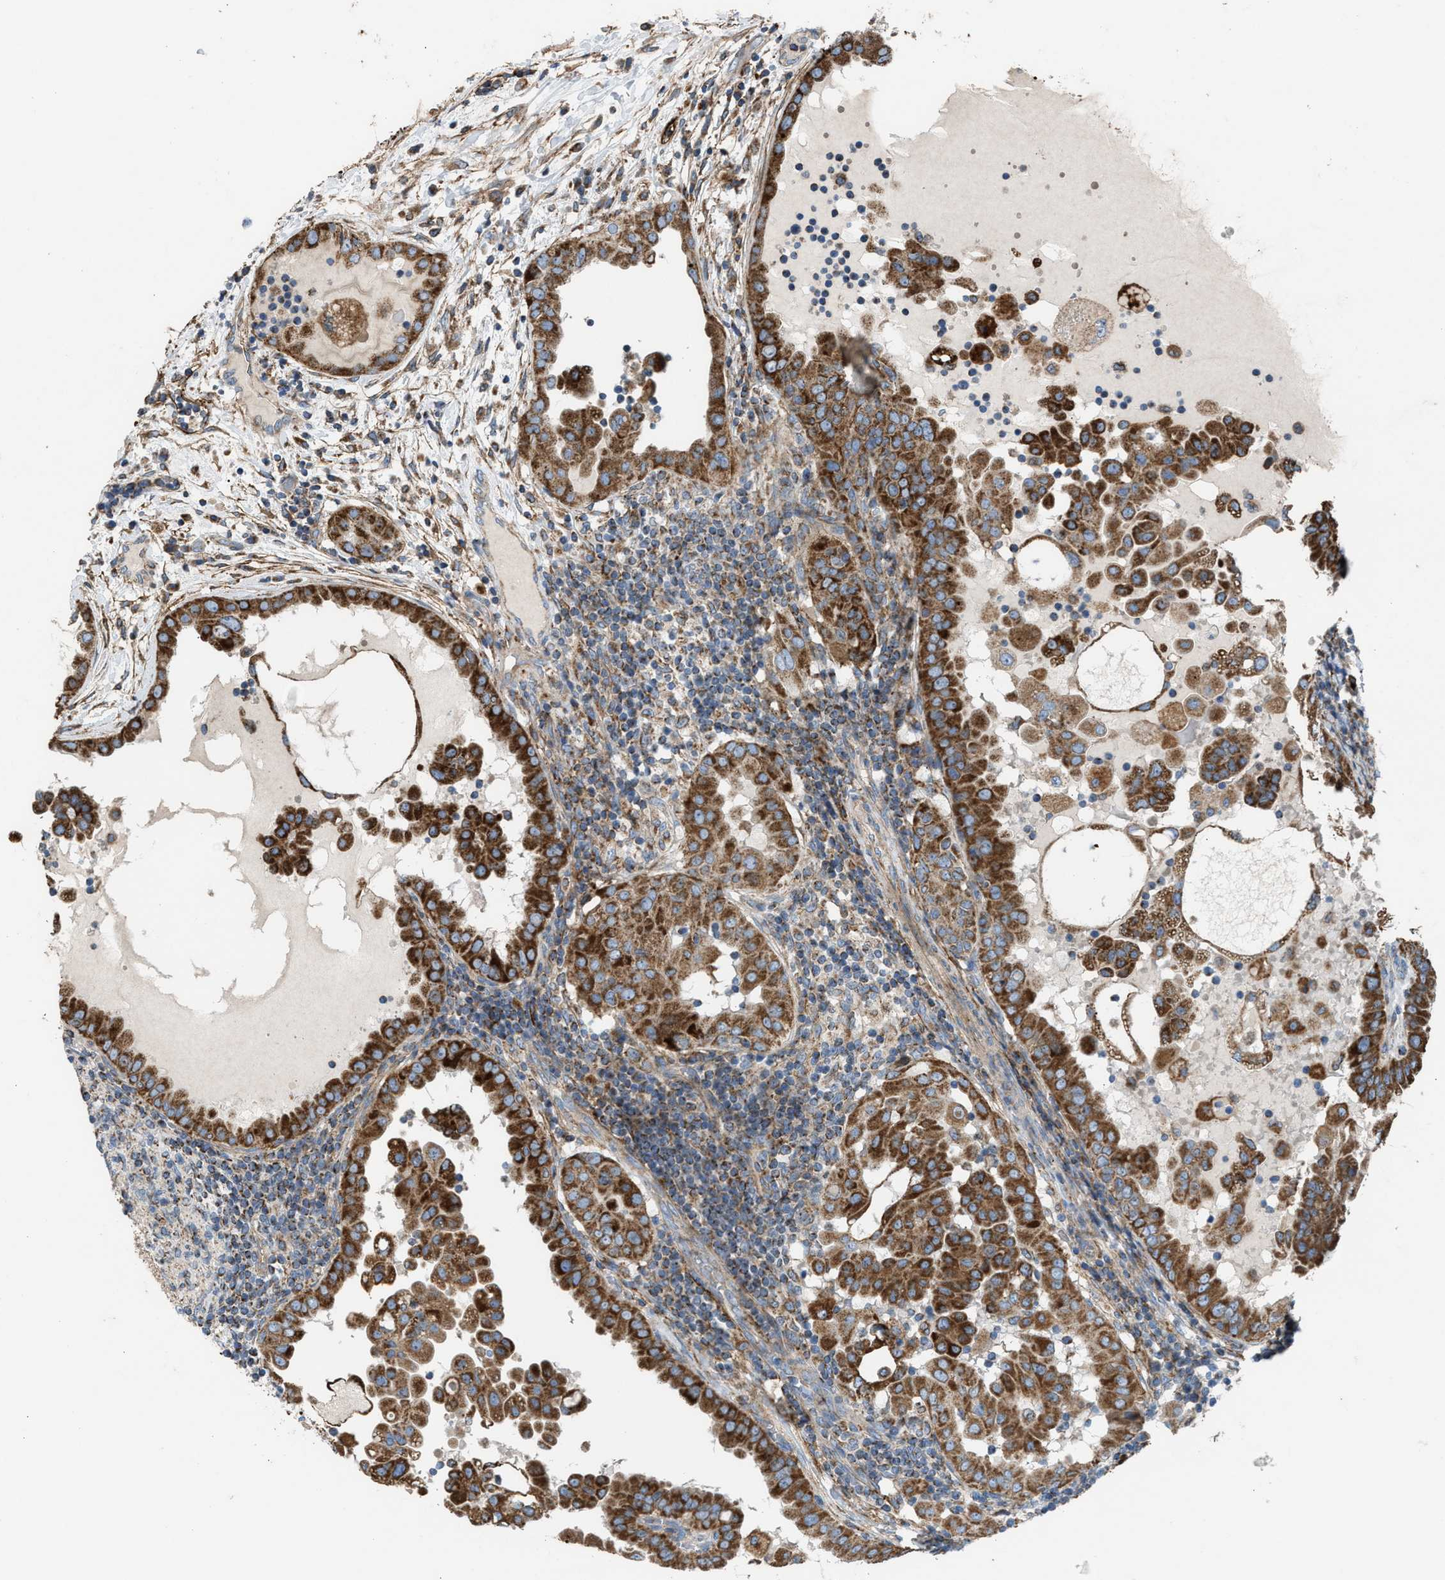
{"staining": {"intensity": "strong", "quantity": ">75%", "location": "cytoplasmic/membranous"}, "tissue": "thyroid cancer", "cell_type": "Tumor cells", "image_type": "cancer", "snomed": [{"axis": "morphology", "description": "Papillary adenocarcinoma, NOS"}, {"axis": "topography", "description": "Thyroid gland"}], "caption": "Thyroid cancer stained for a protein reveals strong cytoplasmic/membranous positivity in tumor cells.", "gene": "SLC10A3", "patient": {"sex": "male", "age": 33}}